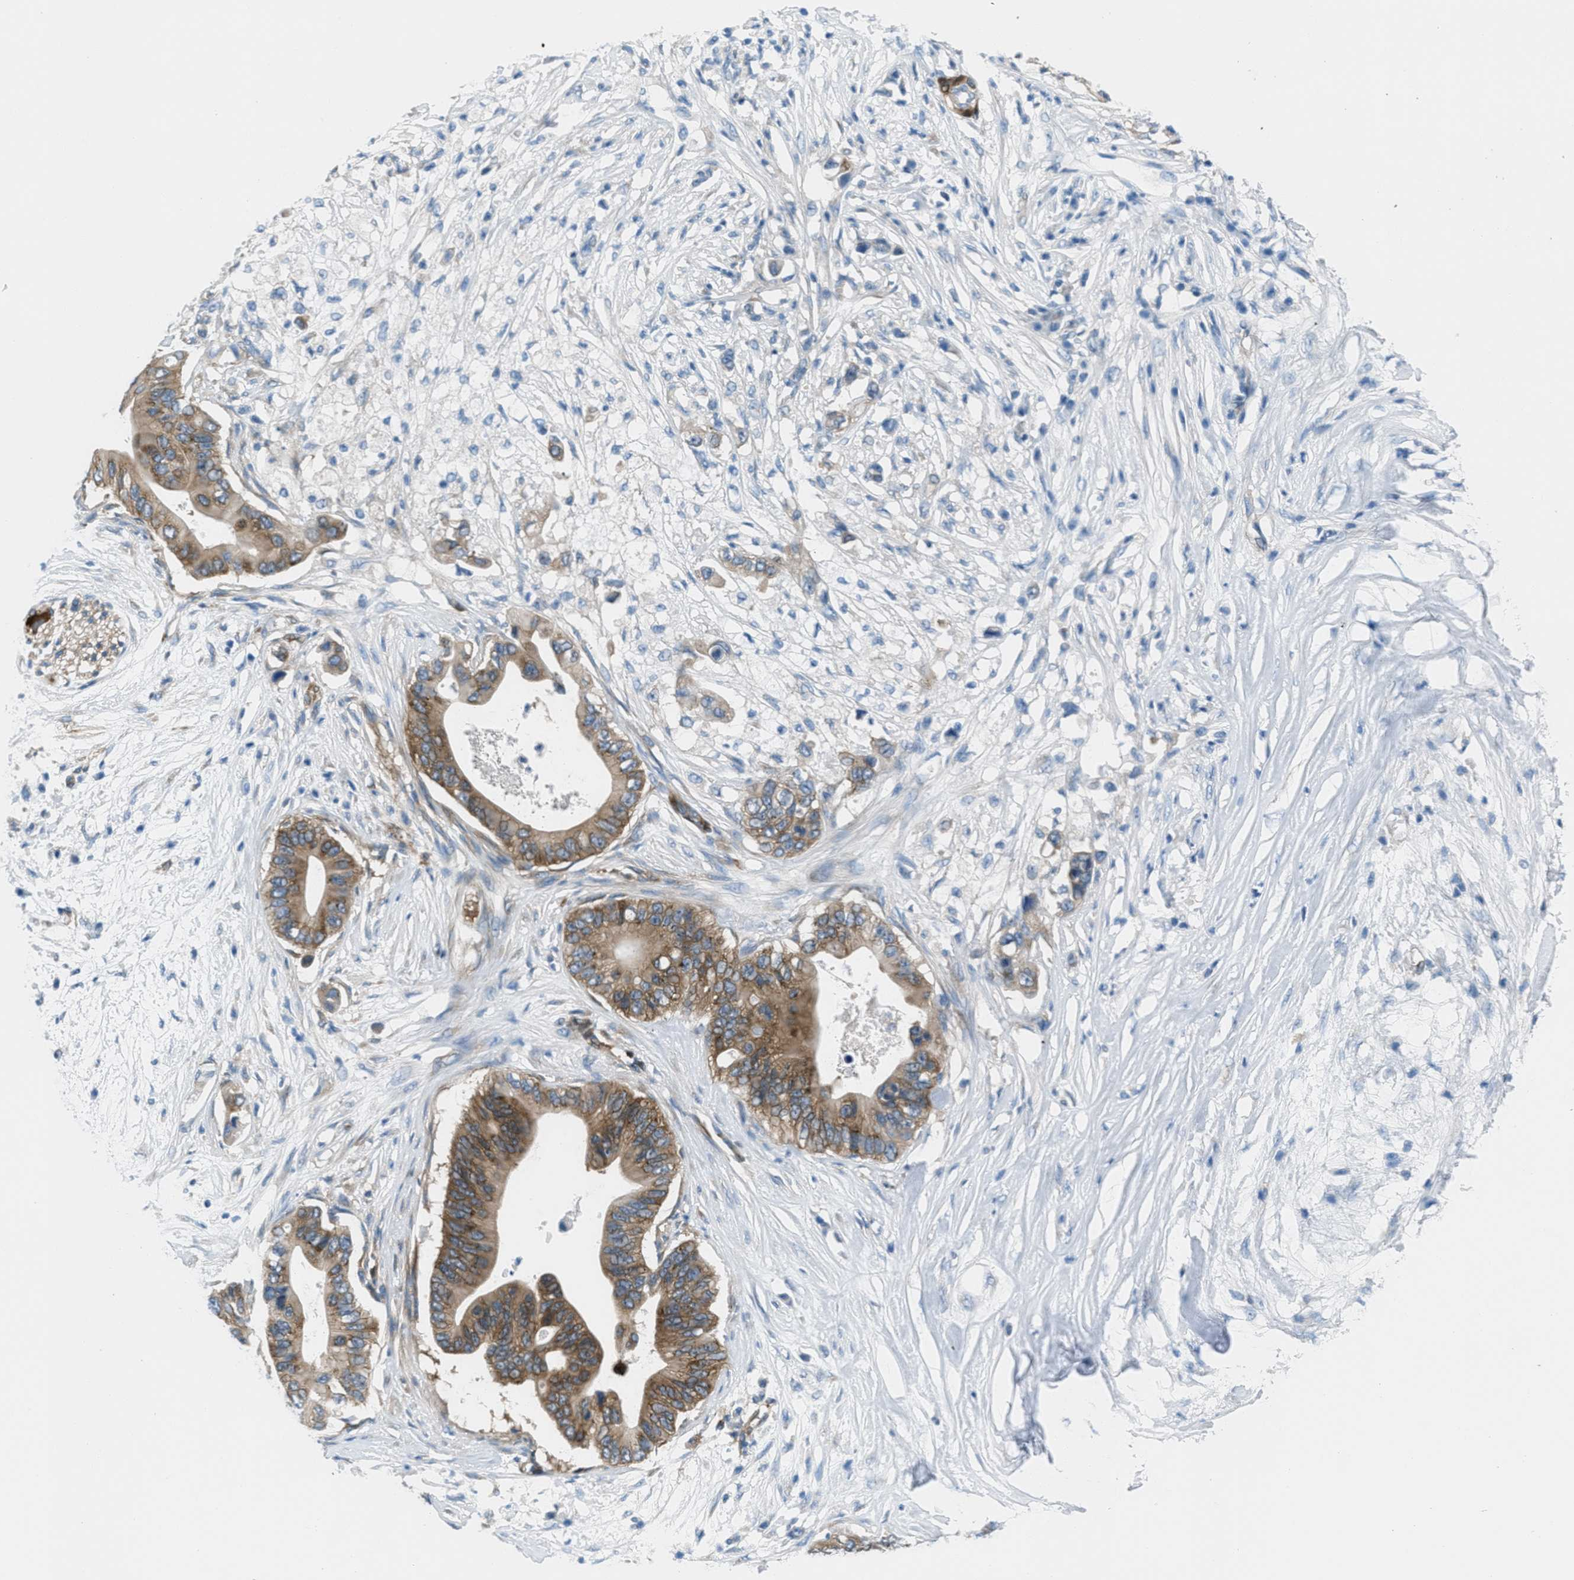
{"staining": {"intensity": "moderate", "quantity": "25%-75%", "location": "cytoplasmic/membranous"}, "tissue": "pancreatic cancer", "cell_type": "Tumor cells", "image_type": "cancer", "snomed": [{"axis": "morphology", "description": "Adenocarcinoma, NOS"}, {"axis": "topography", "description": "Pancreas"}], "caption": "Protein expression analysis of pancreatic adenocarcinoma exhibits moderate cytoplasmic/membranous expression in approximately 25%-75% of tumor cells. The staining was performed using DAB (3,3'-diaminobenzidine) to visualize the protein expression in brown, while the nuclei were stained in blue with hematoxylin (Magnification: 20x).", "gene": "MAPRE2", "patient": {"sex": "male", "age": 77}}